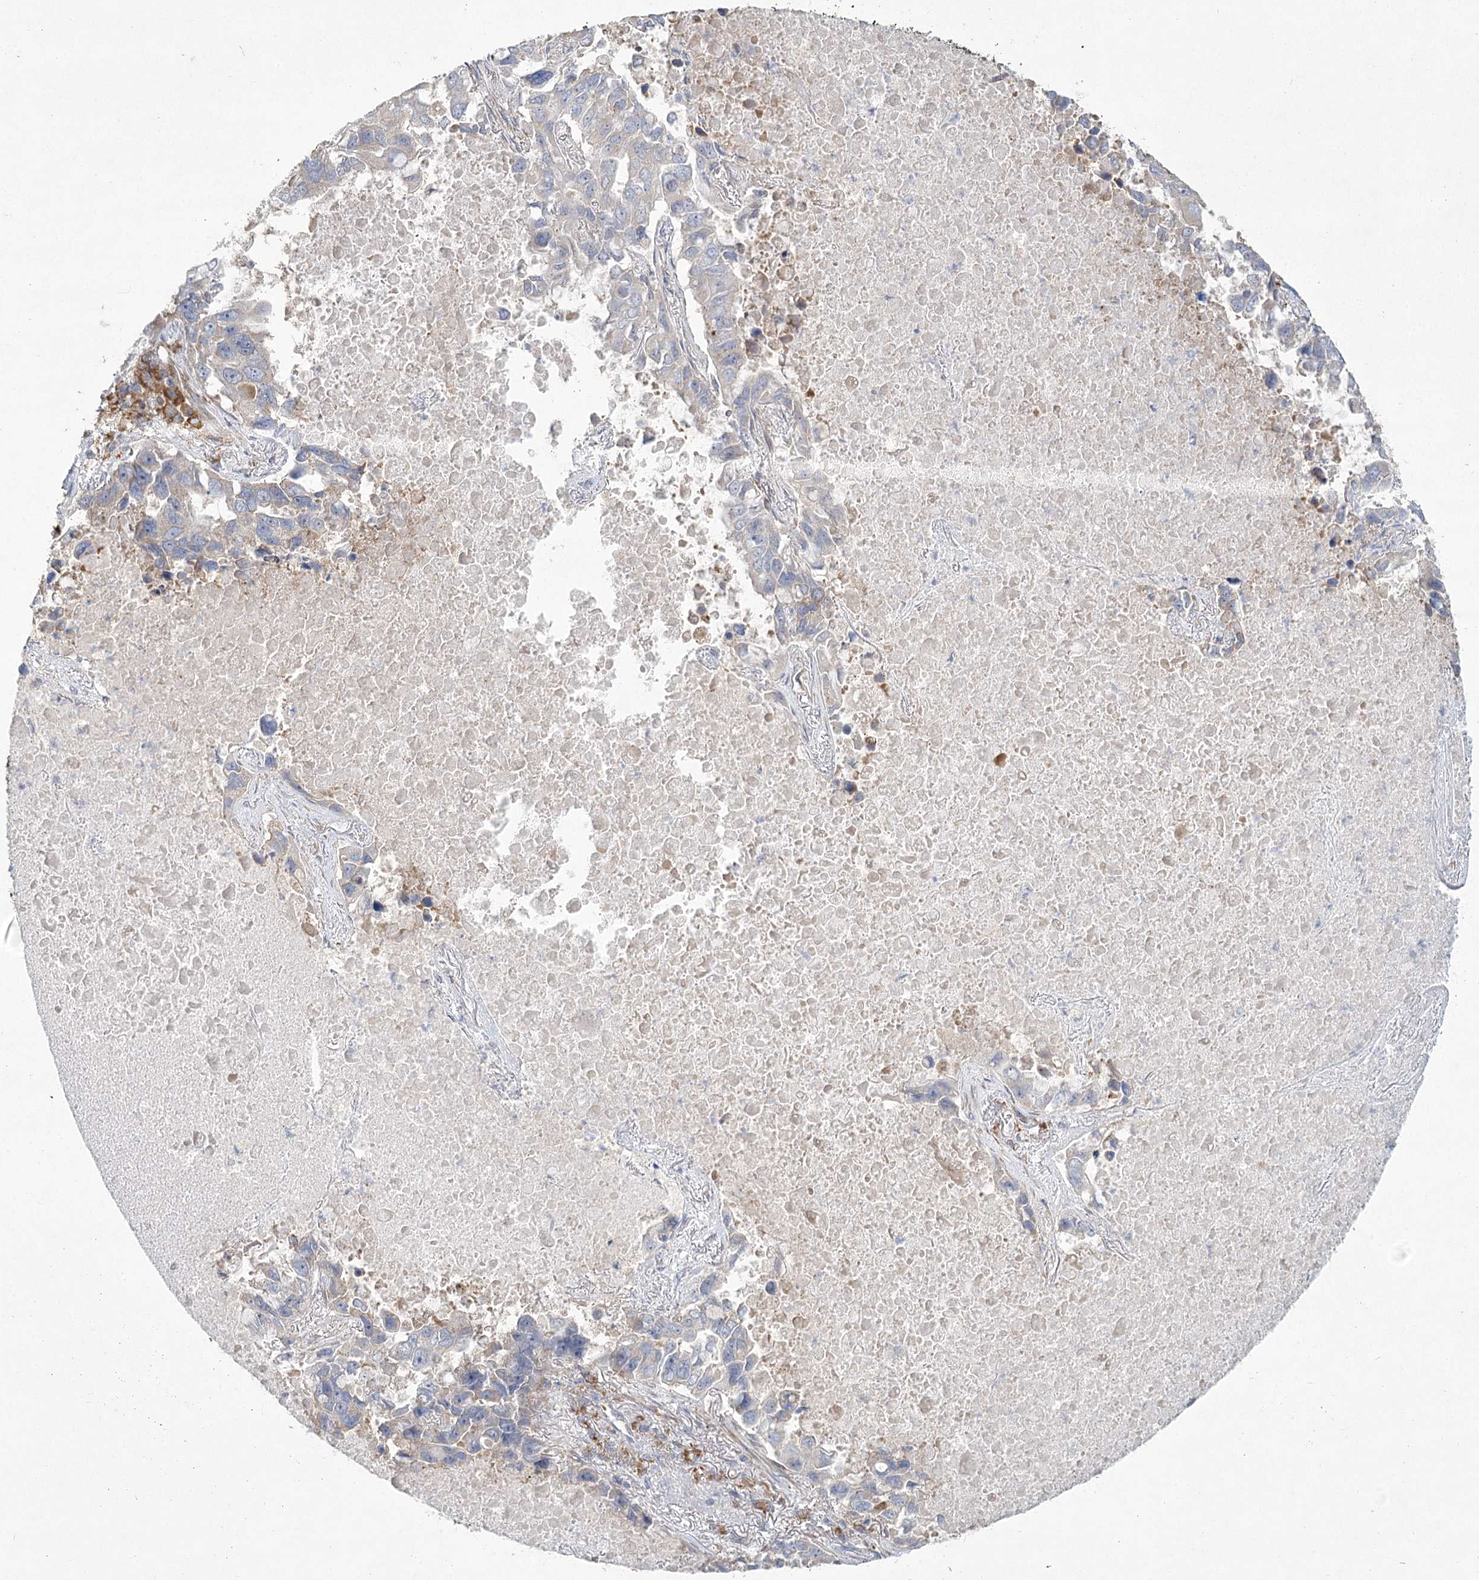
{"staining": {"intensity": "negative", "quantity": "none", "location": "none"}, "tissue": "lung cancer", "cell_type": "Tumor cells", "image_type": "cancer", "snomed": [{"axis": "morphology", "description": "Adenocarcinoma, NOS"}, {"axis": "topography", "description": "Lung"}], "caption": "High power microscopy micrograph of an immunohistochemistry (IHC) image of lung cancer (adenocarcinoma), revealing no significant staining in tumor cells.", "gene": "CAMTA1", "patient": {"sex": "male", "age": 64}}